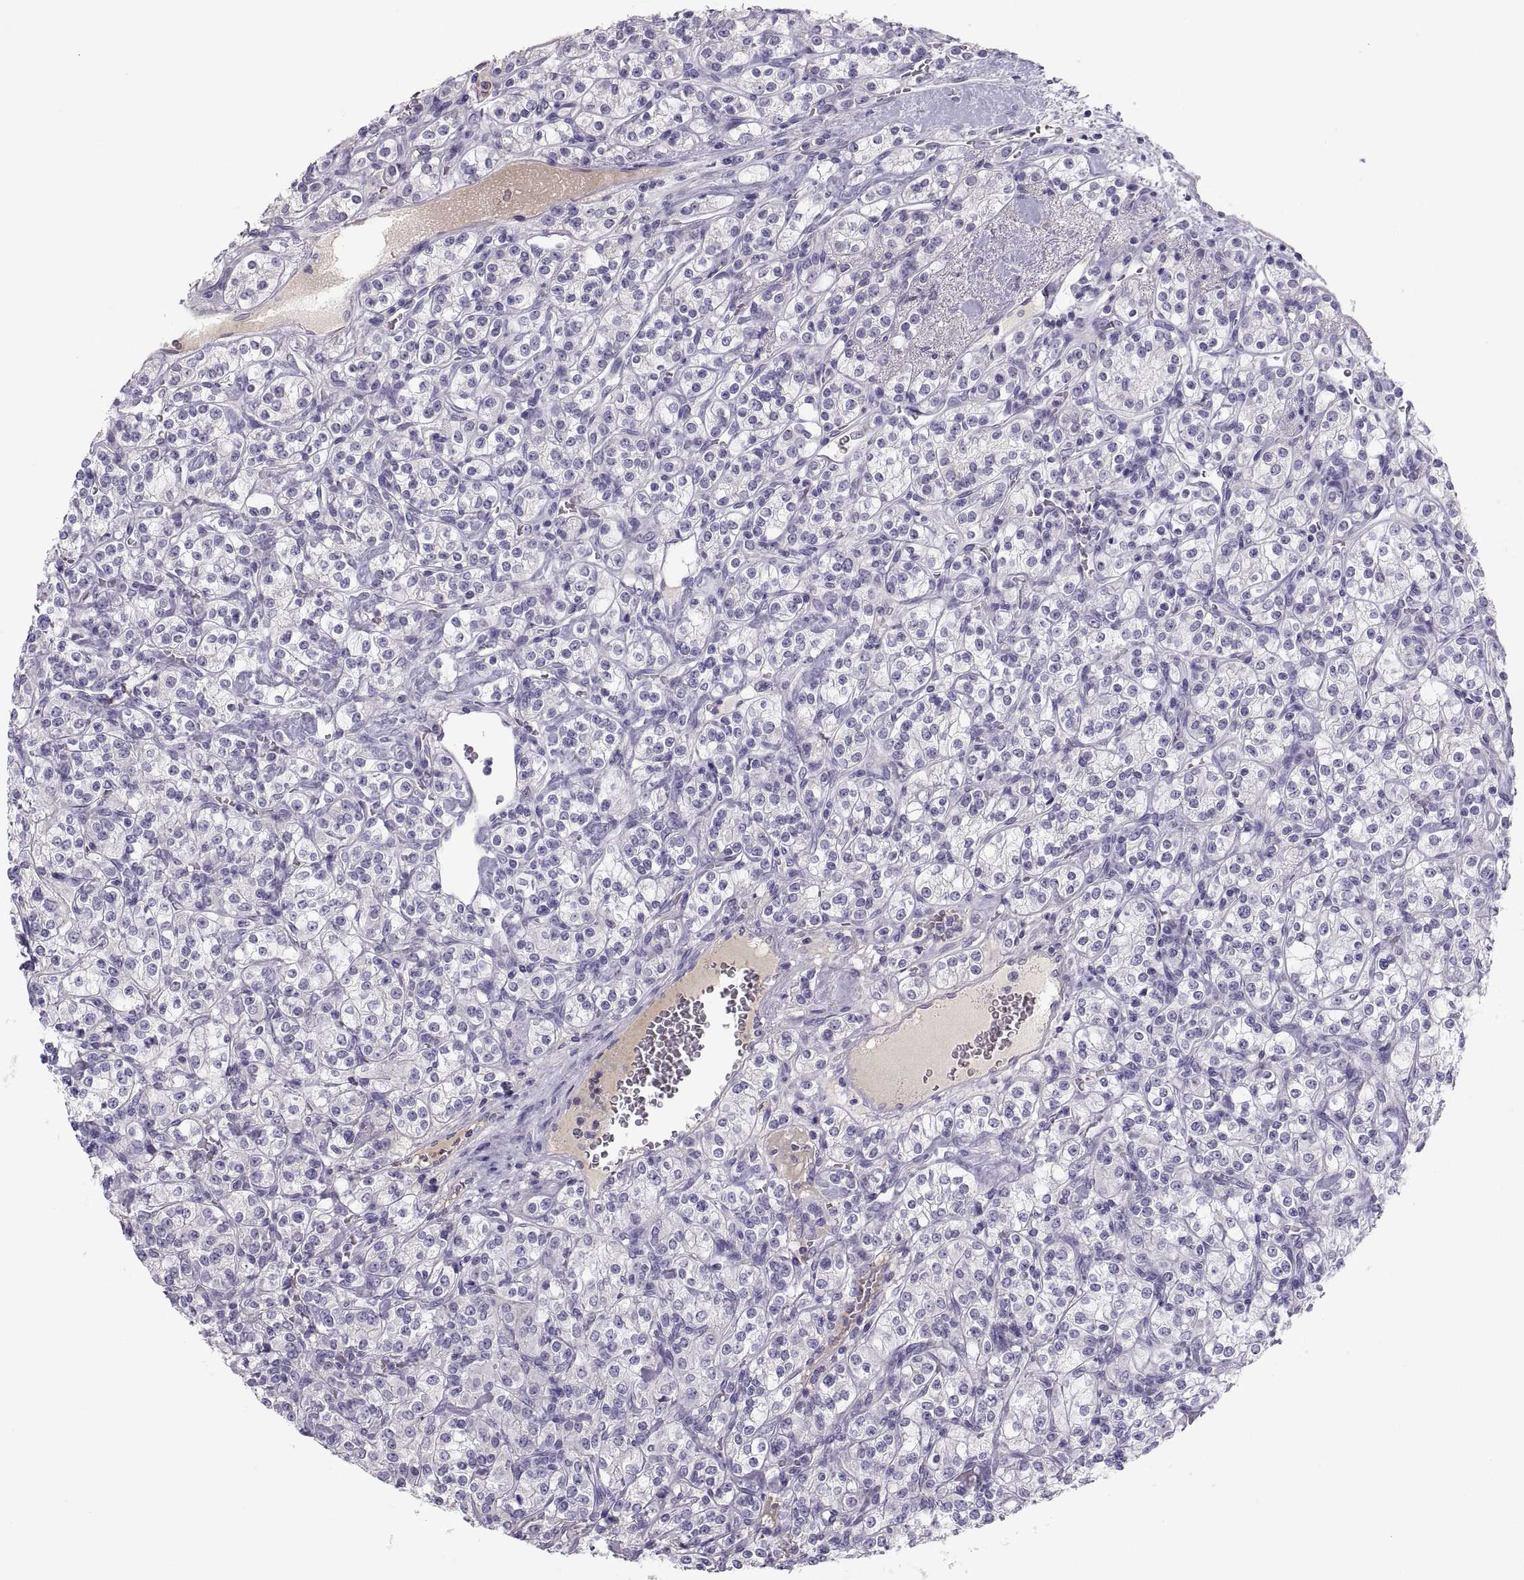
{"staining": {"intensity": "negative", "quantity": "none", "location": "none"}, "tissue": "renal cancer", "cell_type": "Tumor cells", "image_type": "cancer", "snomed": [{"axis": "morphology", "description": "Adenocarcinoma, NOS"}, {"axis": "topography", "description": "Kidney"}], "caption": "The photomicrograph shows no staining of tumor cells in renal adenocarcinoma.", "gene": "MAGEB2", "patient": {"sex": "male", "age": 77}}